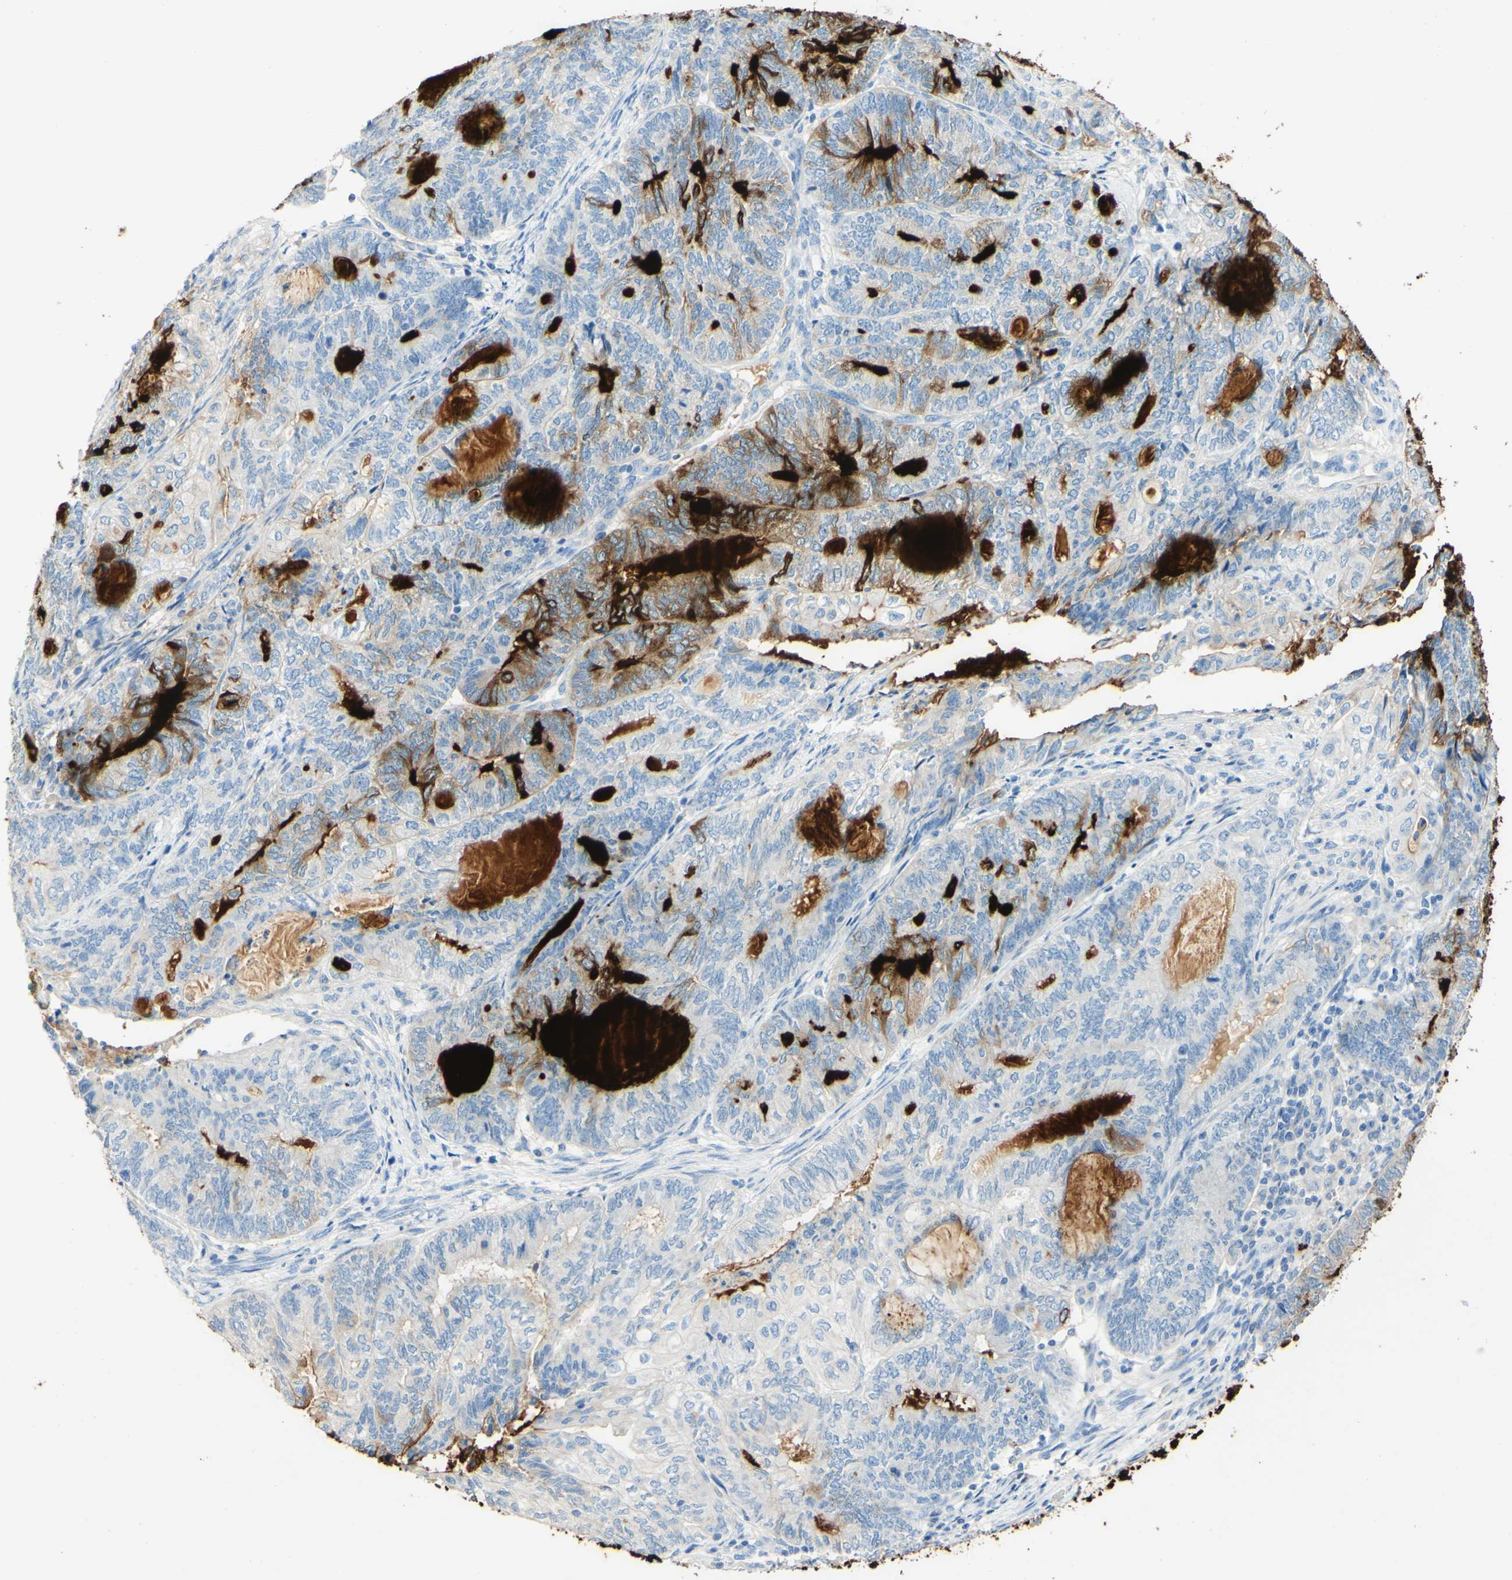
{"staining": {"intensity": "strong", "quantity": ">75%", "location": "cytoplasmic/membranous"}, "tissue": "endometrial cancer", "cell_type": "Tumor cells", "image_type": "cancer", "snomed": [{"axis": "morphology", "description": "Adenocarcinoma, NOS"}, {"axis": "topography", "description": "Uterus"}, {"axis": "topography", "description": "Endometrium"}], "caption": "Human endometrial cancer stained with a brown dye shows strong cytoplasmic/membranous positive positivity in about >75% of tumor cells.", "gene": "PIGR", "patient": {"sex": "female", "age": 70}}